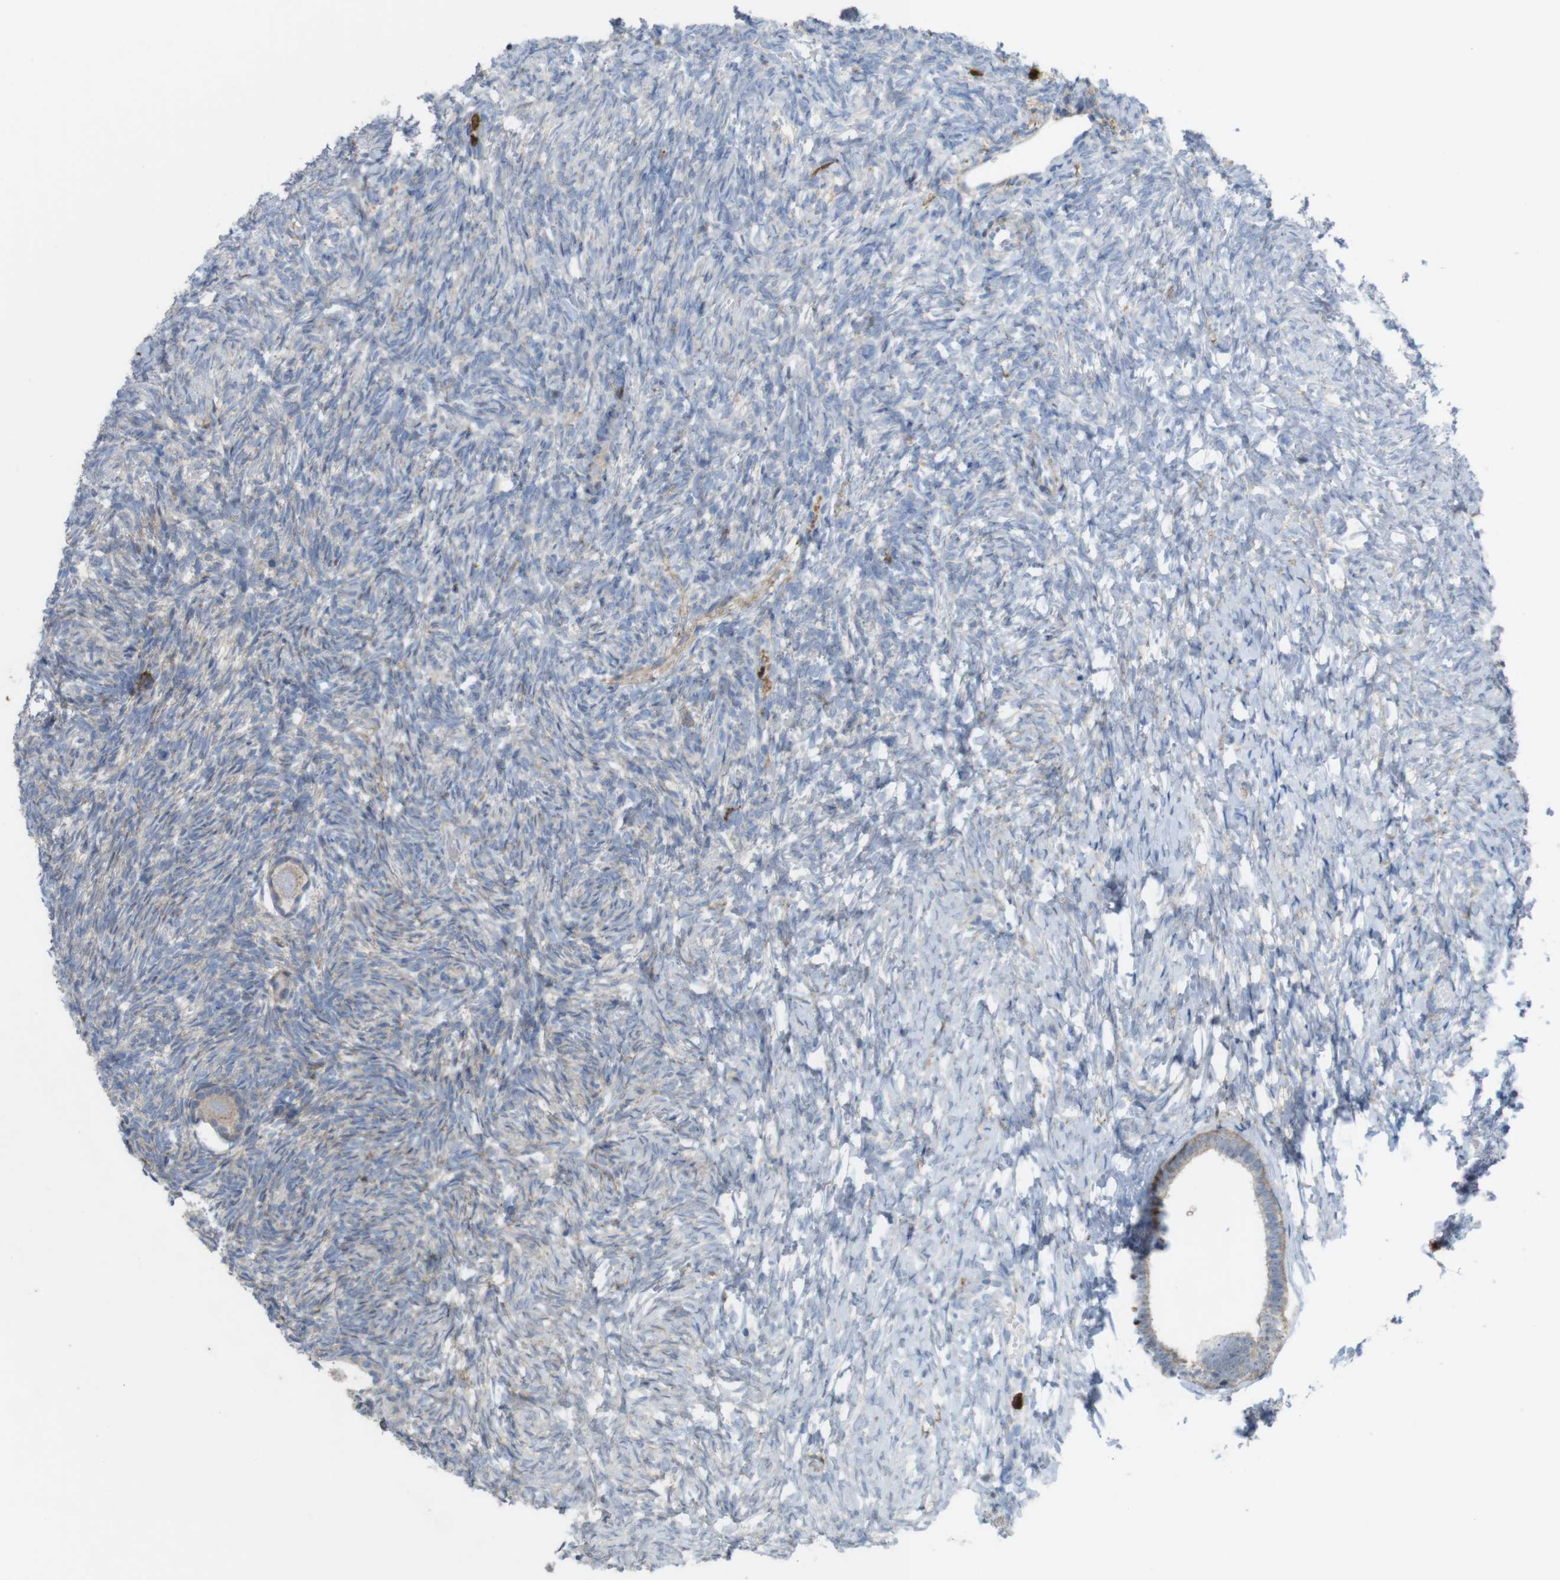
{"staining": {"intensity": "weak", "quantity": ">75%", "location": "cytoplasmic/membranous"}, "tissue": "ovary", "cell_type": "Follicle cells", "image_type": "normal", "snomed": [{"axis": "morphology", "description": "Normal tissue, NOS"}, {"axis": "topography", "description": "Ovary"}], "caption": "DAB (3,3'-diaminobenzidine) immunohistochemical staining of benign human ovary reveals weak cytoplasmic/membranous protein positivity in about >75% of follicle cells.", "gene": "PRKCD", "patient": {"sex": "female", "age": 35}}